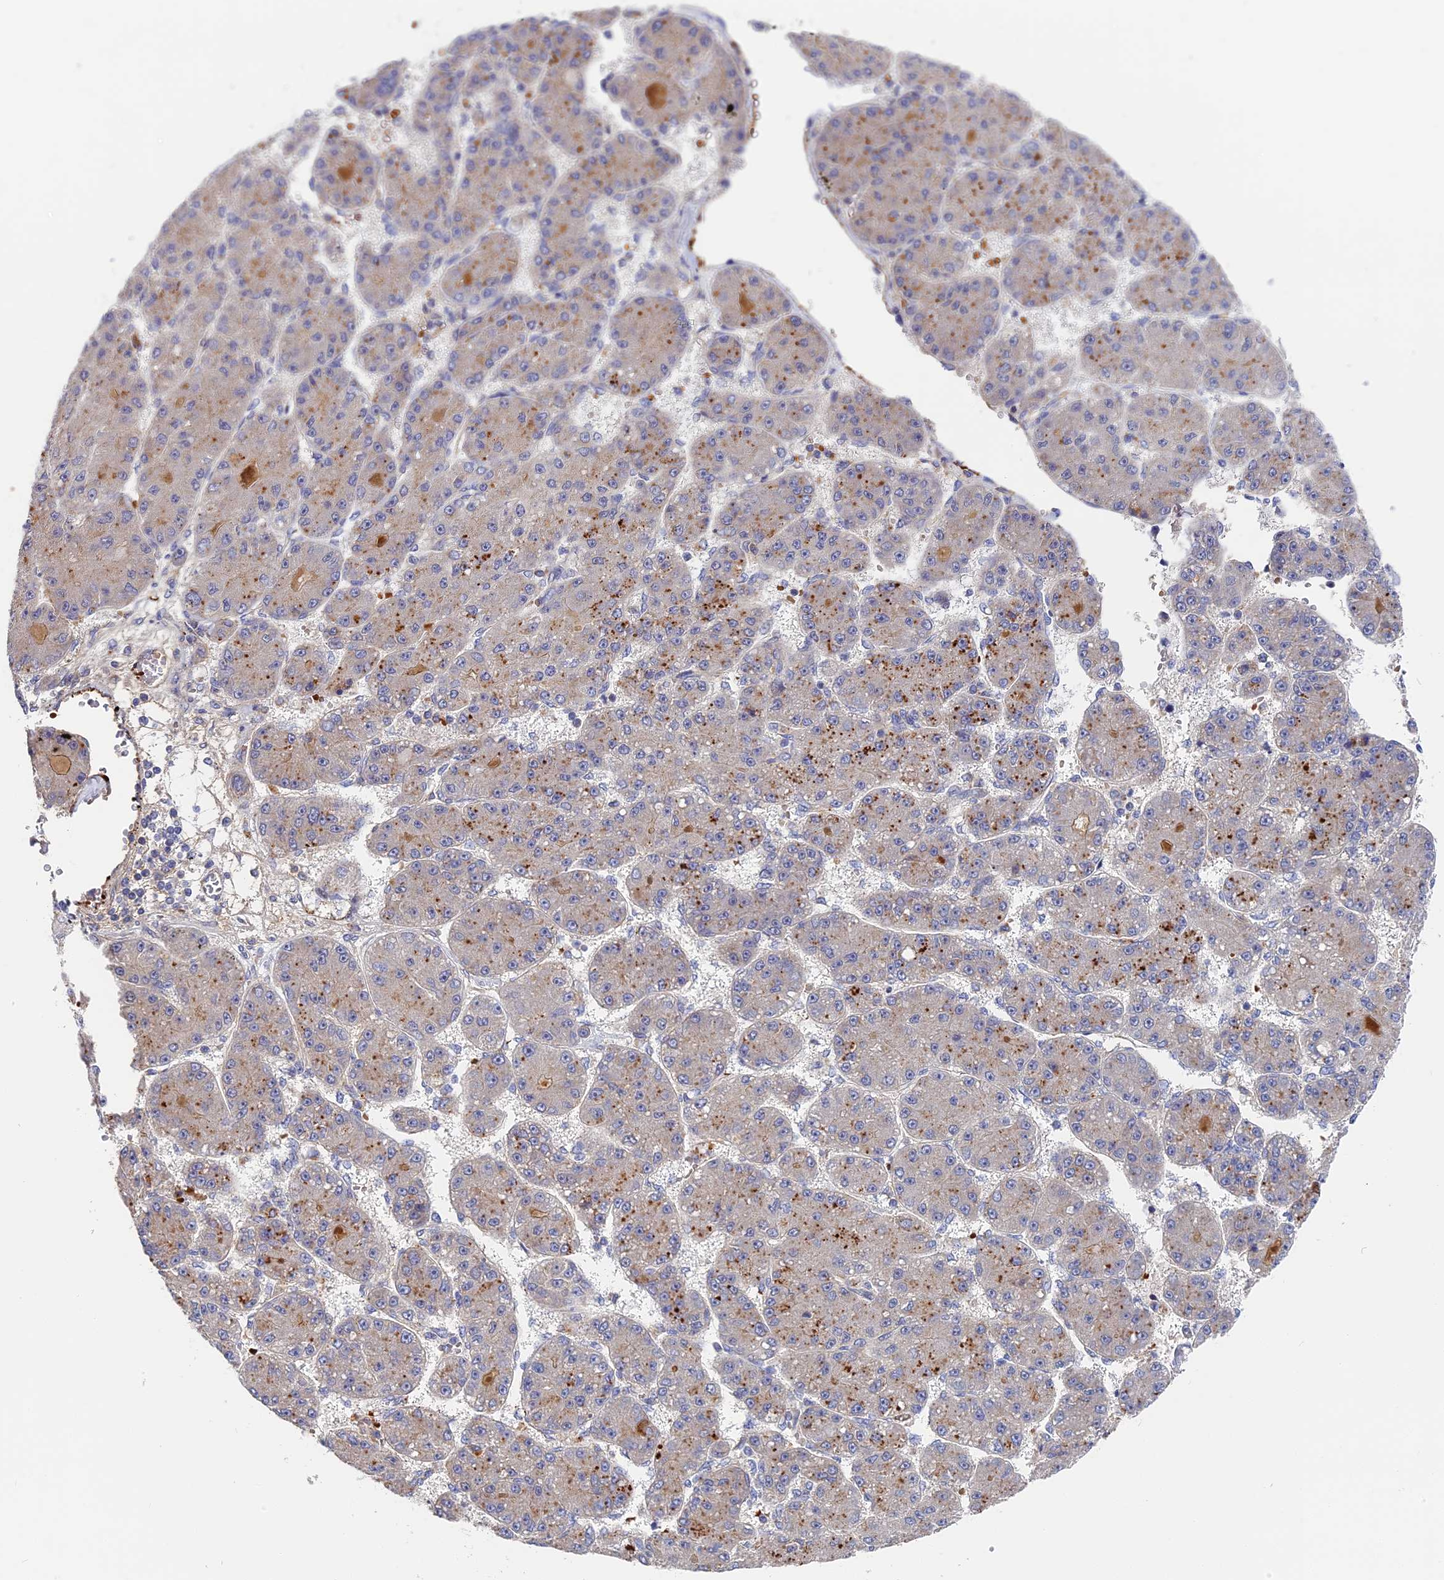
{"staining": {"intensity": "moderate", "quantity": "<25%", "location": "cytoplasmic/membranous"}, "tissue": "liver cancer", "cell_type": "Tumor cells", "image_type": "cancer", "snomed": [{"axis": "morphology", "description": "Carcinoma, Hepatocellular, NOS"}, {"axis": "topography", "description": "Liver"}], "caption": "Moderate cytoplasmic/membranous staining for a protein is seen in approximately <25% of tumor cells of liver cancer (hepatocellular carcinoma) using immunohistochemistry (IHC).", "gene": "MISP3", "patient": {"sex": "male", "age": 67}}